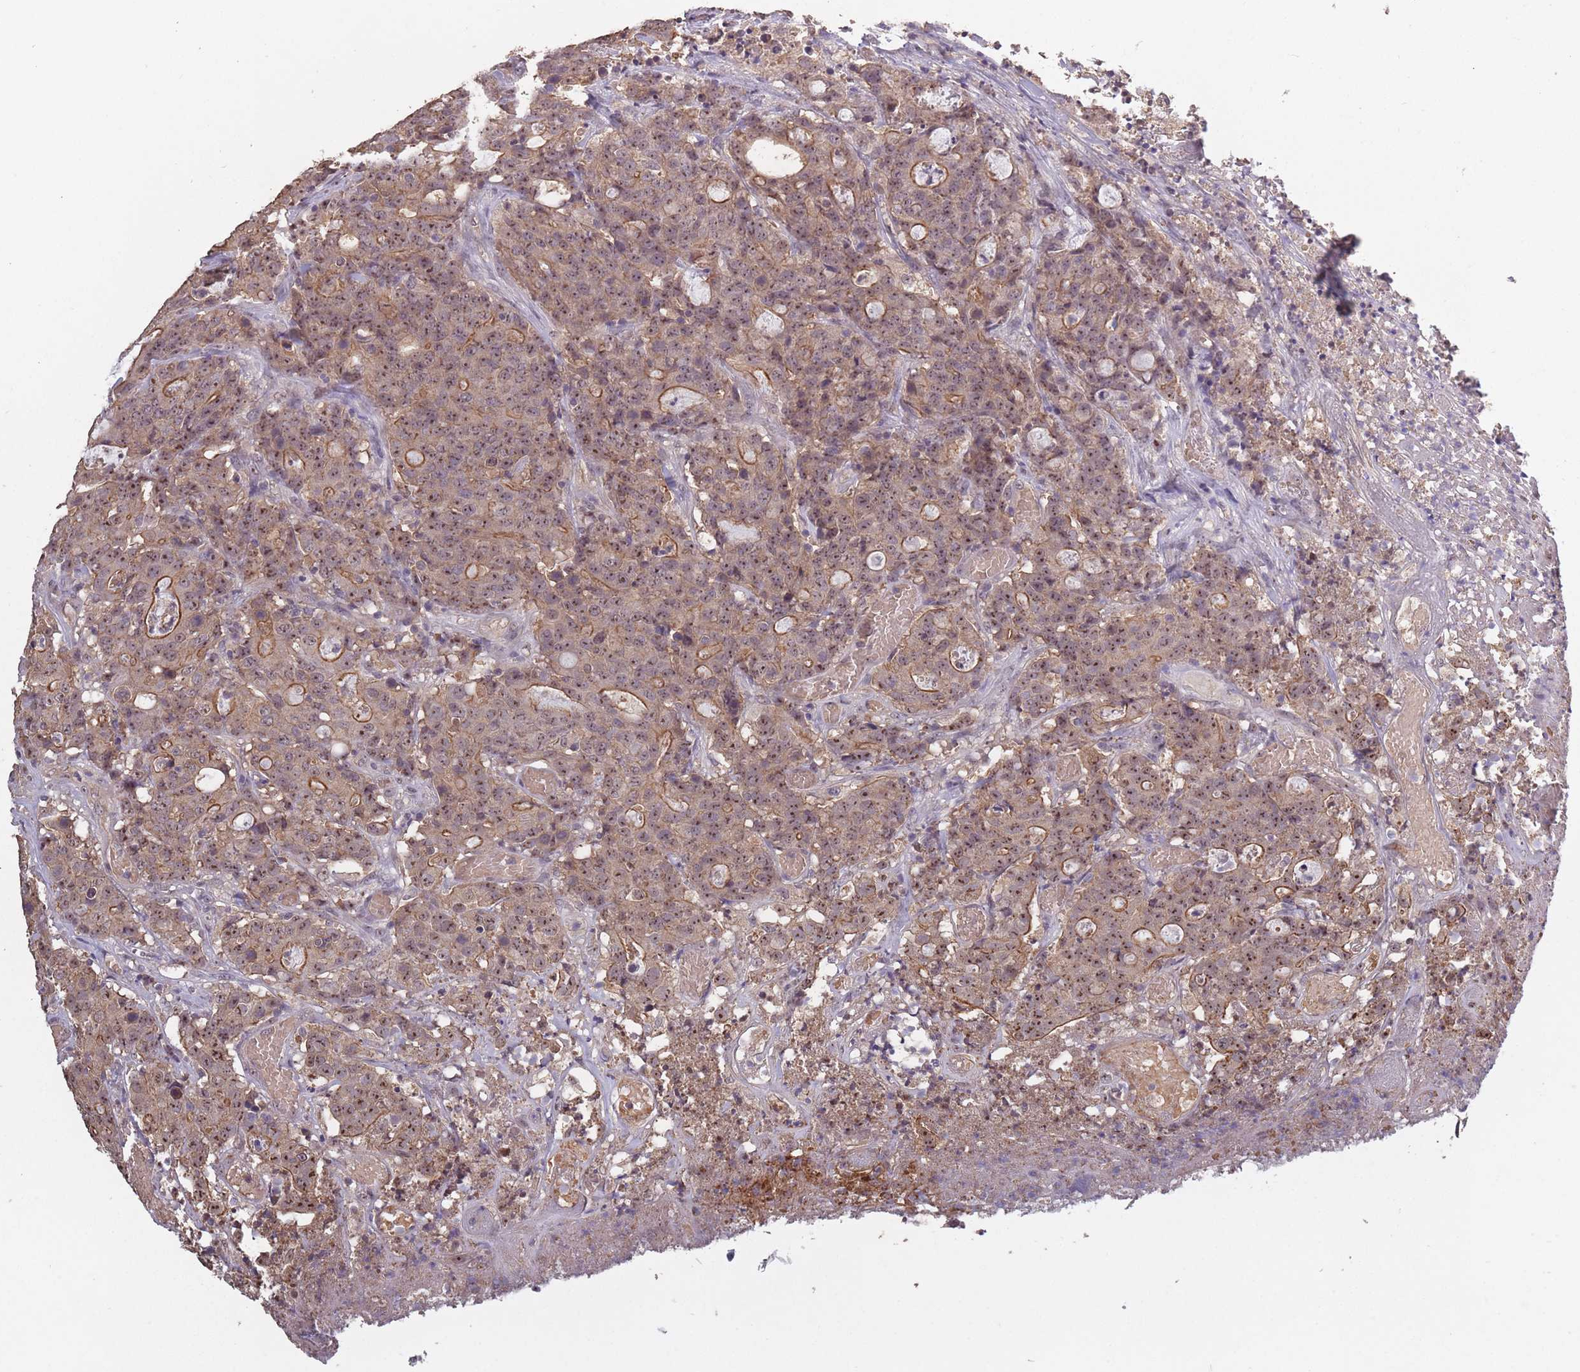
{"staining": {"intensity": "moderate", "quantity": "25%-75%", "location": "cytoplasmic/membranous,nuclear"}, "tissue": "colorectal cancer", "cell_type": "Tumor cells", "image_type": "cancer", "snomed": [{"axis": "morphology", "description": "Adenocarcinoma, NOS"}, {"axis": "topography", "description": "Colon"}], "caption": "Immunohistochemical staining of colorectal cancer (adenocarcinoma) reveals medium levels of moderate cytoplasmic/membranous and nuclear protein staining in about 25%-75% of tumor cells.", "gene": "KIAA1755", "patient": {"sex": "male", "age": 83}}